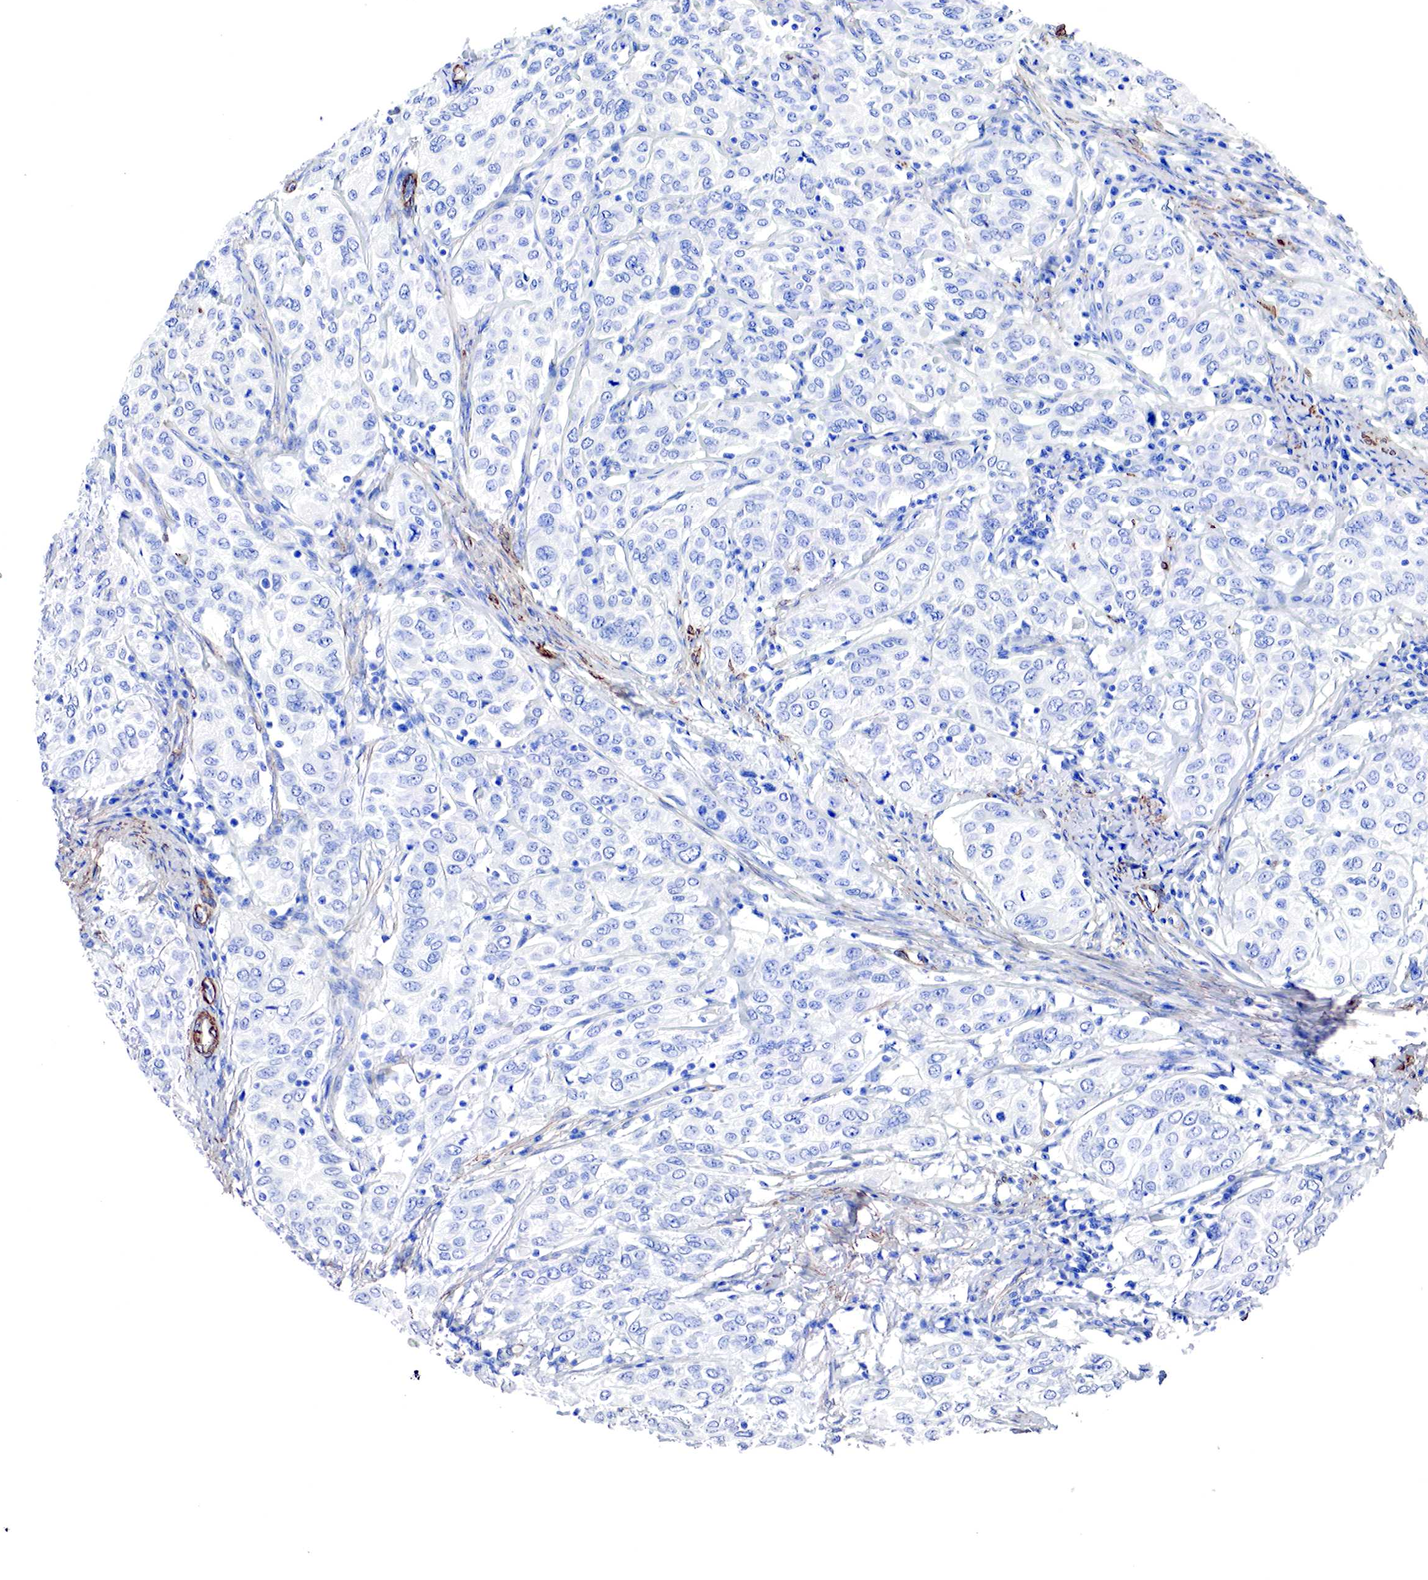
{"staining": {"intensity": "negative", "quantity": "none", "location": "none"}, "tissue": "cervical cancer", "cell_type": "Tumor cells", "image_type": "cancer", "snomed": [{"axis": "morphology", "description": "Squamous cell carcinoma, NOS"}, {"axis": "topography", "description": "Cervix"}], "caption": "Cervical cancer was stained to show a protein in brown. There is no significant expression in tumor cells.", "gene": "TPM1", "patient": {"sex": "female", "age": 38}}